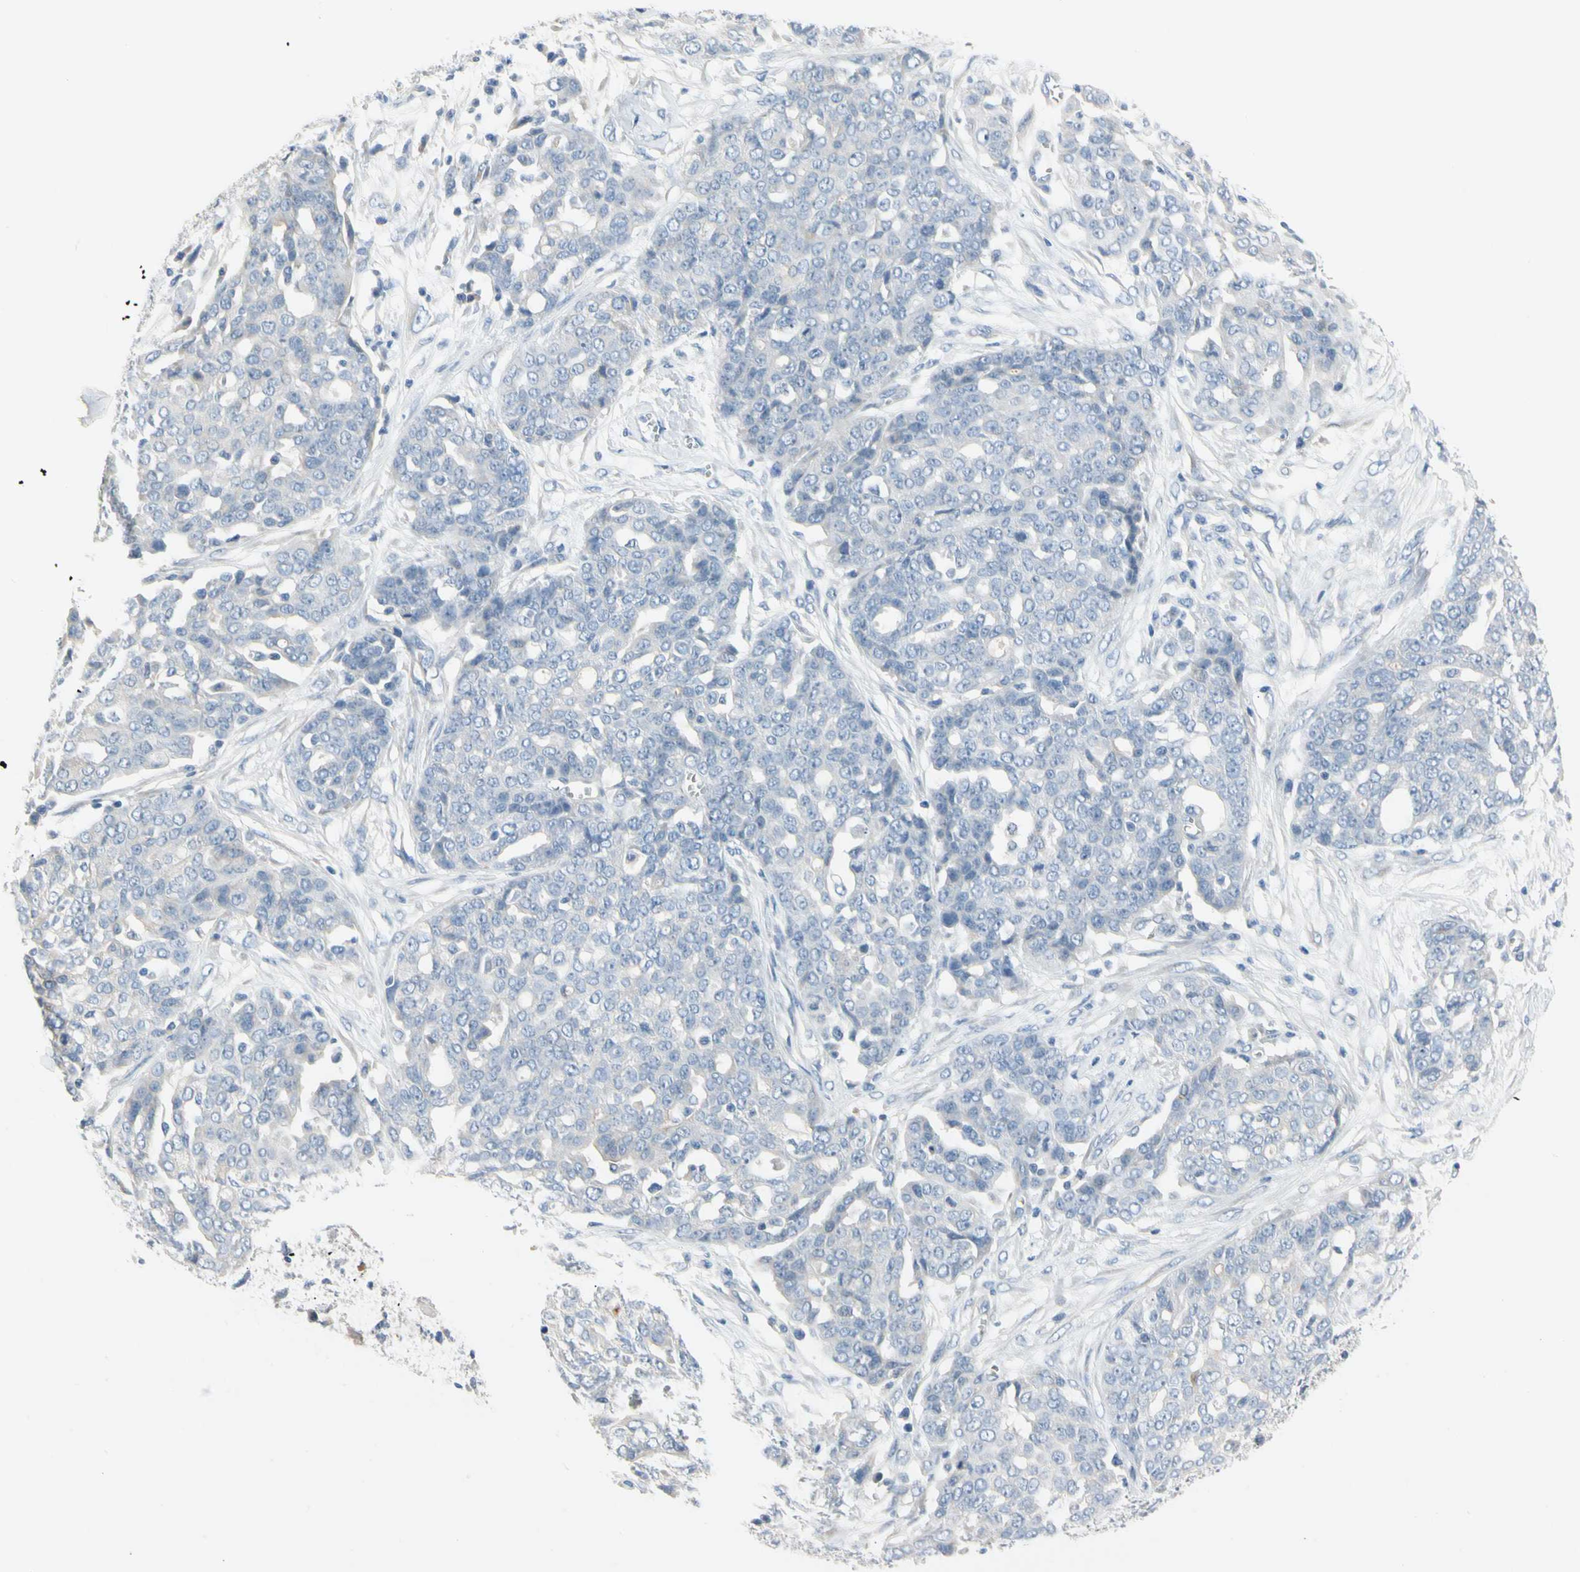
{"staining": {"intensity": "negative", "quantity": "none", "location": "none"}, "tissue": "ovarian cancer", "cell_type": "Tumor cells", "image_type": "cancer", "snomed": [{"axis": "morphology", "description": "Cystadenocarcinoma, serous, NOS"}, {"axis": "topography", "description": "Soft tissue"}, {"axis": "topography", "description": "Ovary"}], "caption": "Tumor cells are negative for brown protein staining in ovarian cancer.", "gene": "MARK1", "patient": {"sex": "female", "age": 57}}